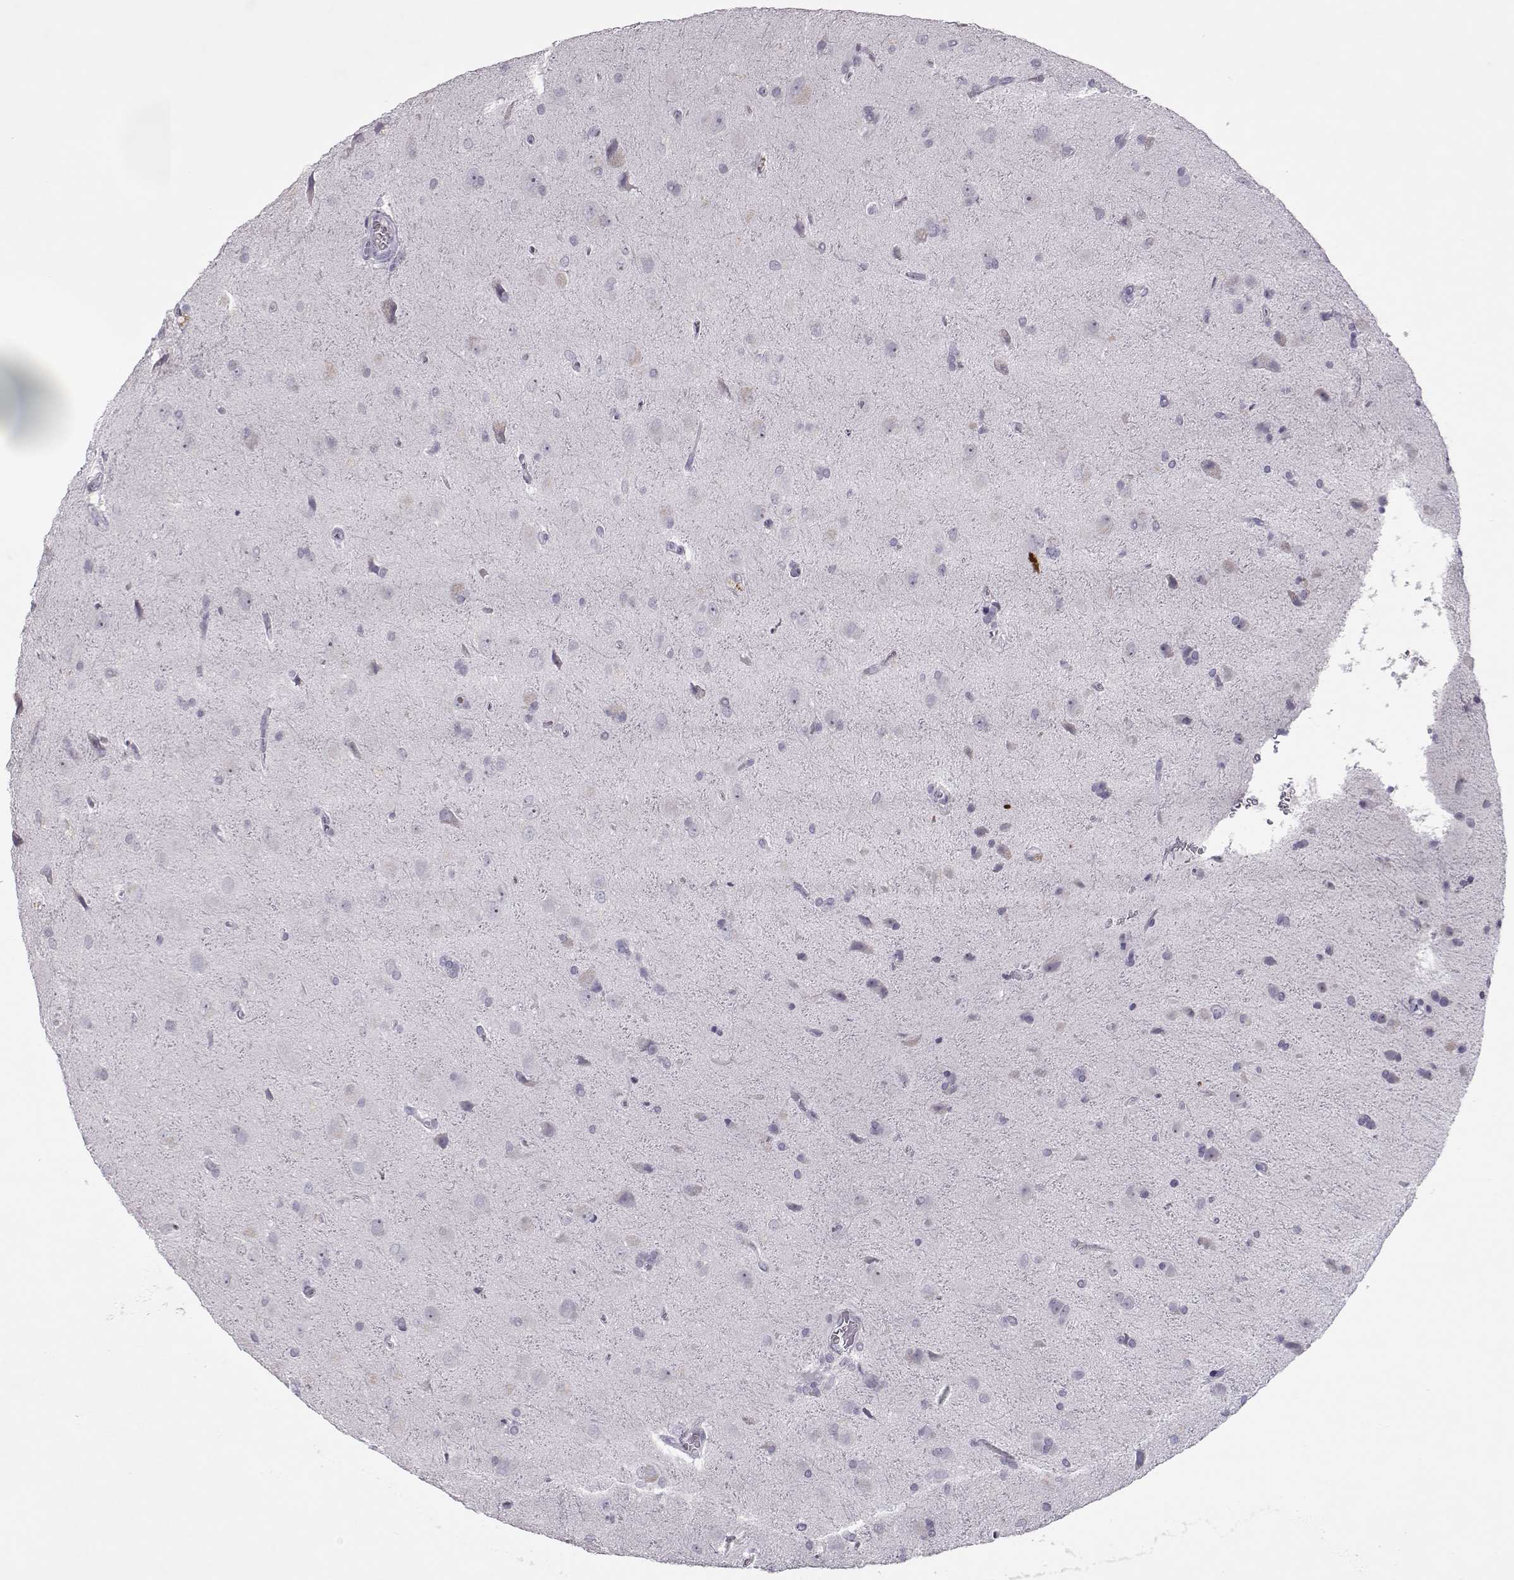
{"staining": {"intensity": "negative", "quantity": "none", "location": "none"}, "tissue": "glioma", "cell_type": "Tumor cells", "image_type": "cancer", "snomed": [{"axis": "morphology", "description": "Glioma, malignant, Low grade"}, {"axis": "topography", "description": "Brain"}], "caption": "Malignant glioma (low-grade) was stained to show a protein in brown. There is no significant staining in tumor cells. The staining is performed using DAB (3,3'-diaminobenzidine) brown chromogen with nuclei counter-stained in using hematoxylin.", "gene": "SGO1", "patient": {"sex": "male", "age": 58}}